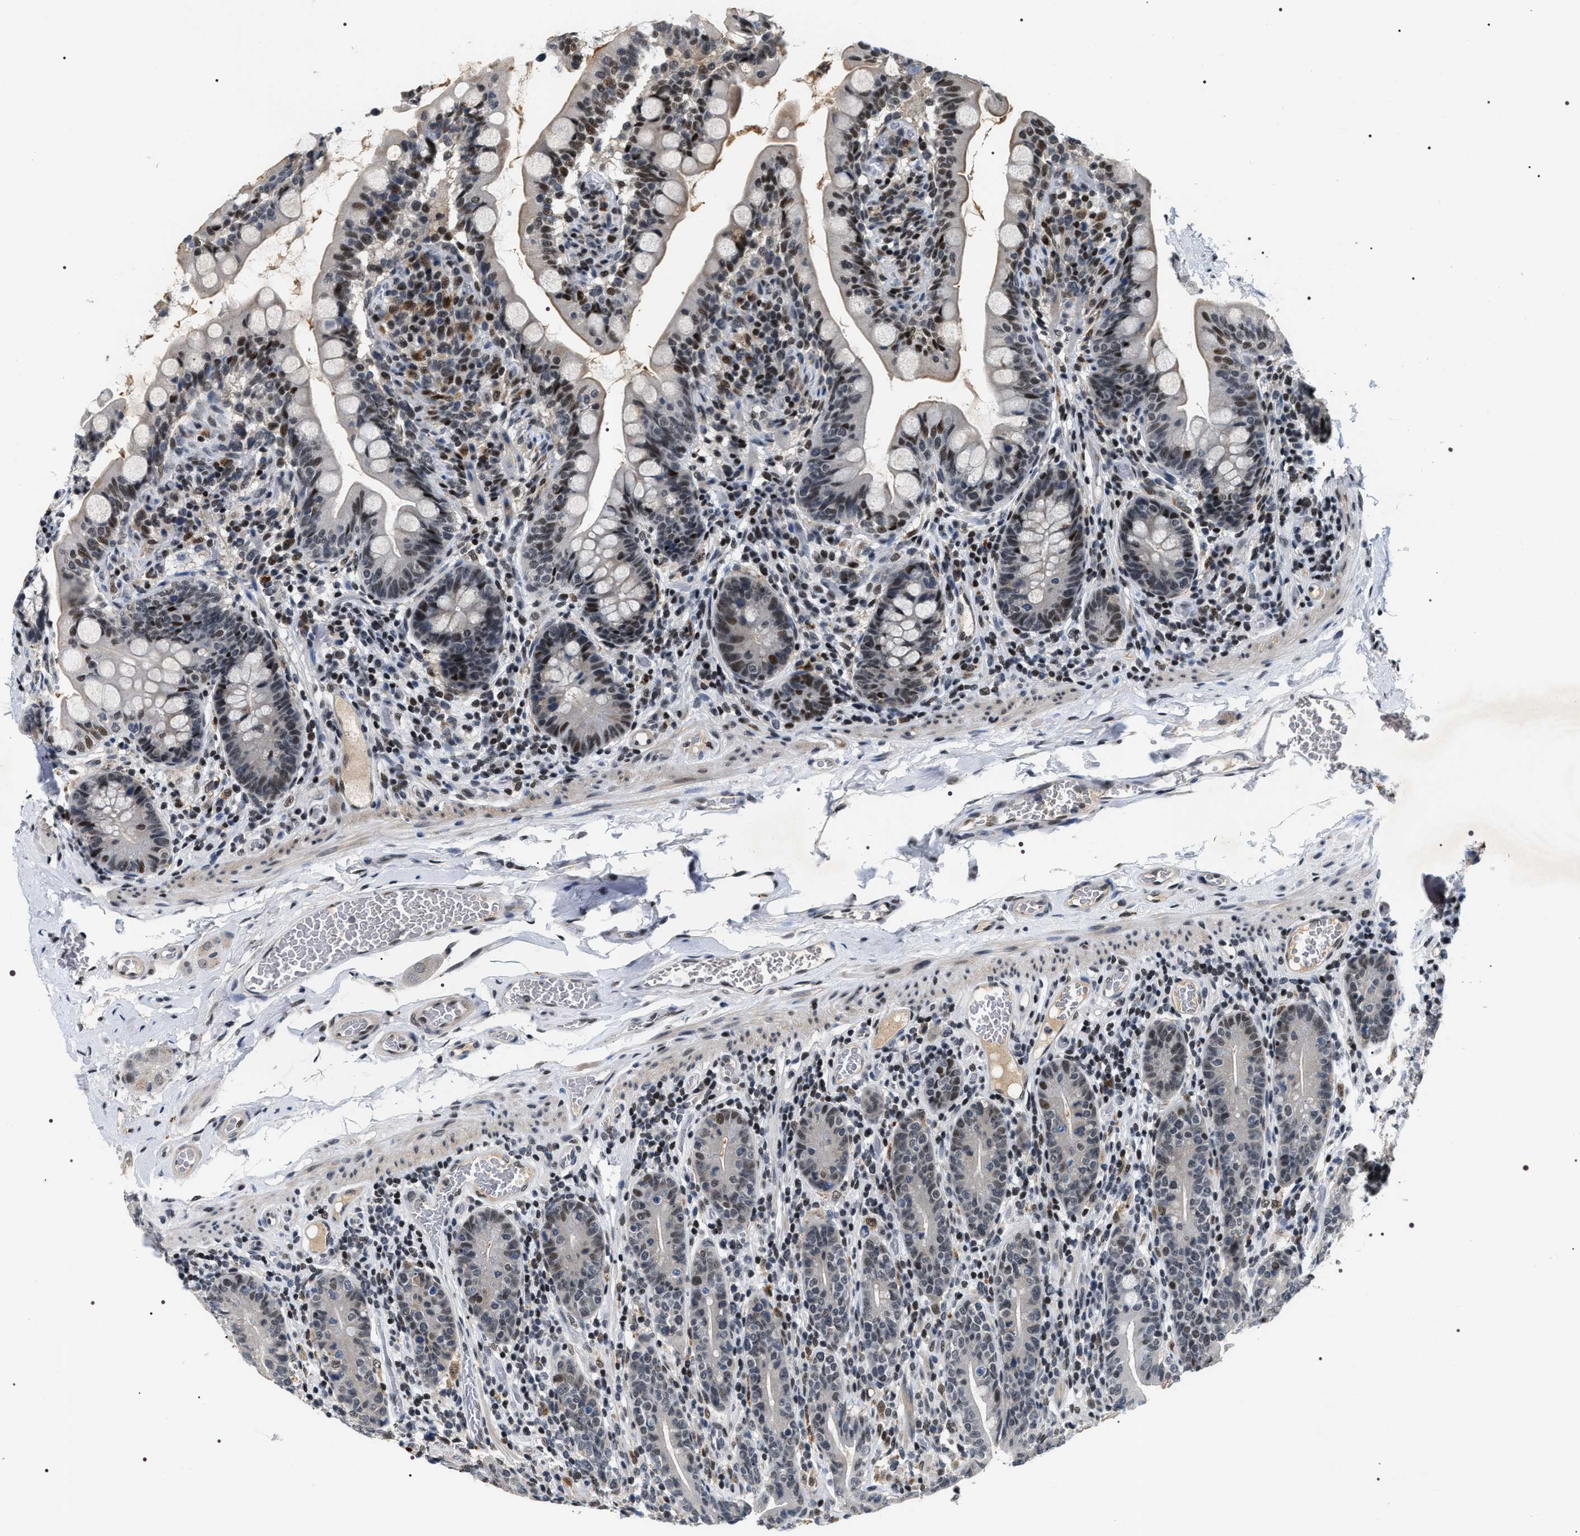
{"staining": {"intensity": "strong", "quantity": "25%-75%", "location": "nuclear"}, "tissue": "small intestine", "cell_type": "Glandular cells", "image_type": "normal", "snomed": [{"axis": "morphology", "description": "Normal tissue, NOS"}, {"axis": "topography", "description": "Small intestine"}], "caption": "The image shows a brown stain indicating the presence of a protein in the nuclear of glandular cells in small intestine. Nuclei are stained in blue.", "gene": "C7orf25", "patient": {"sex": "female", "age": 56}}